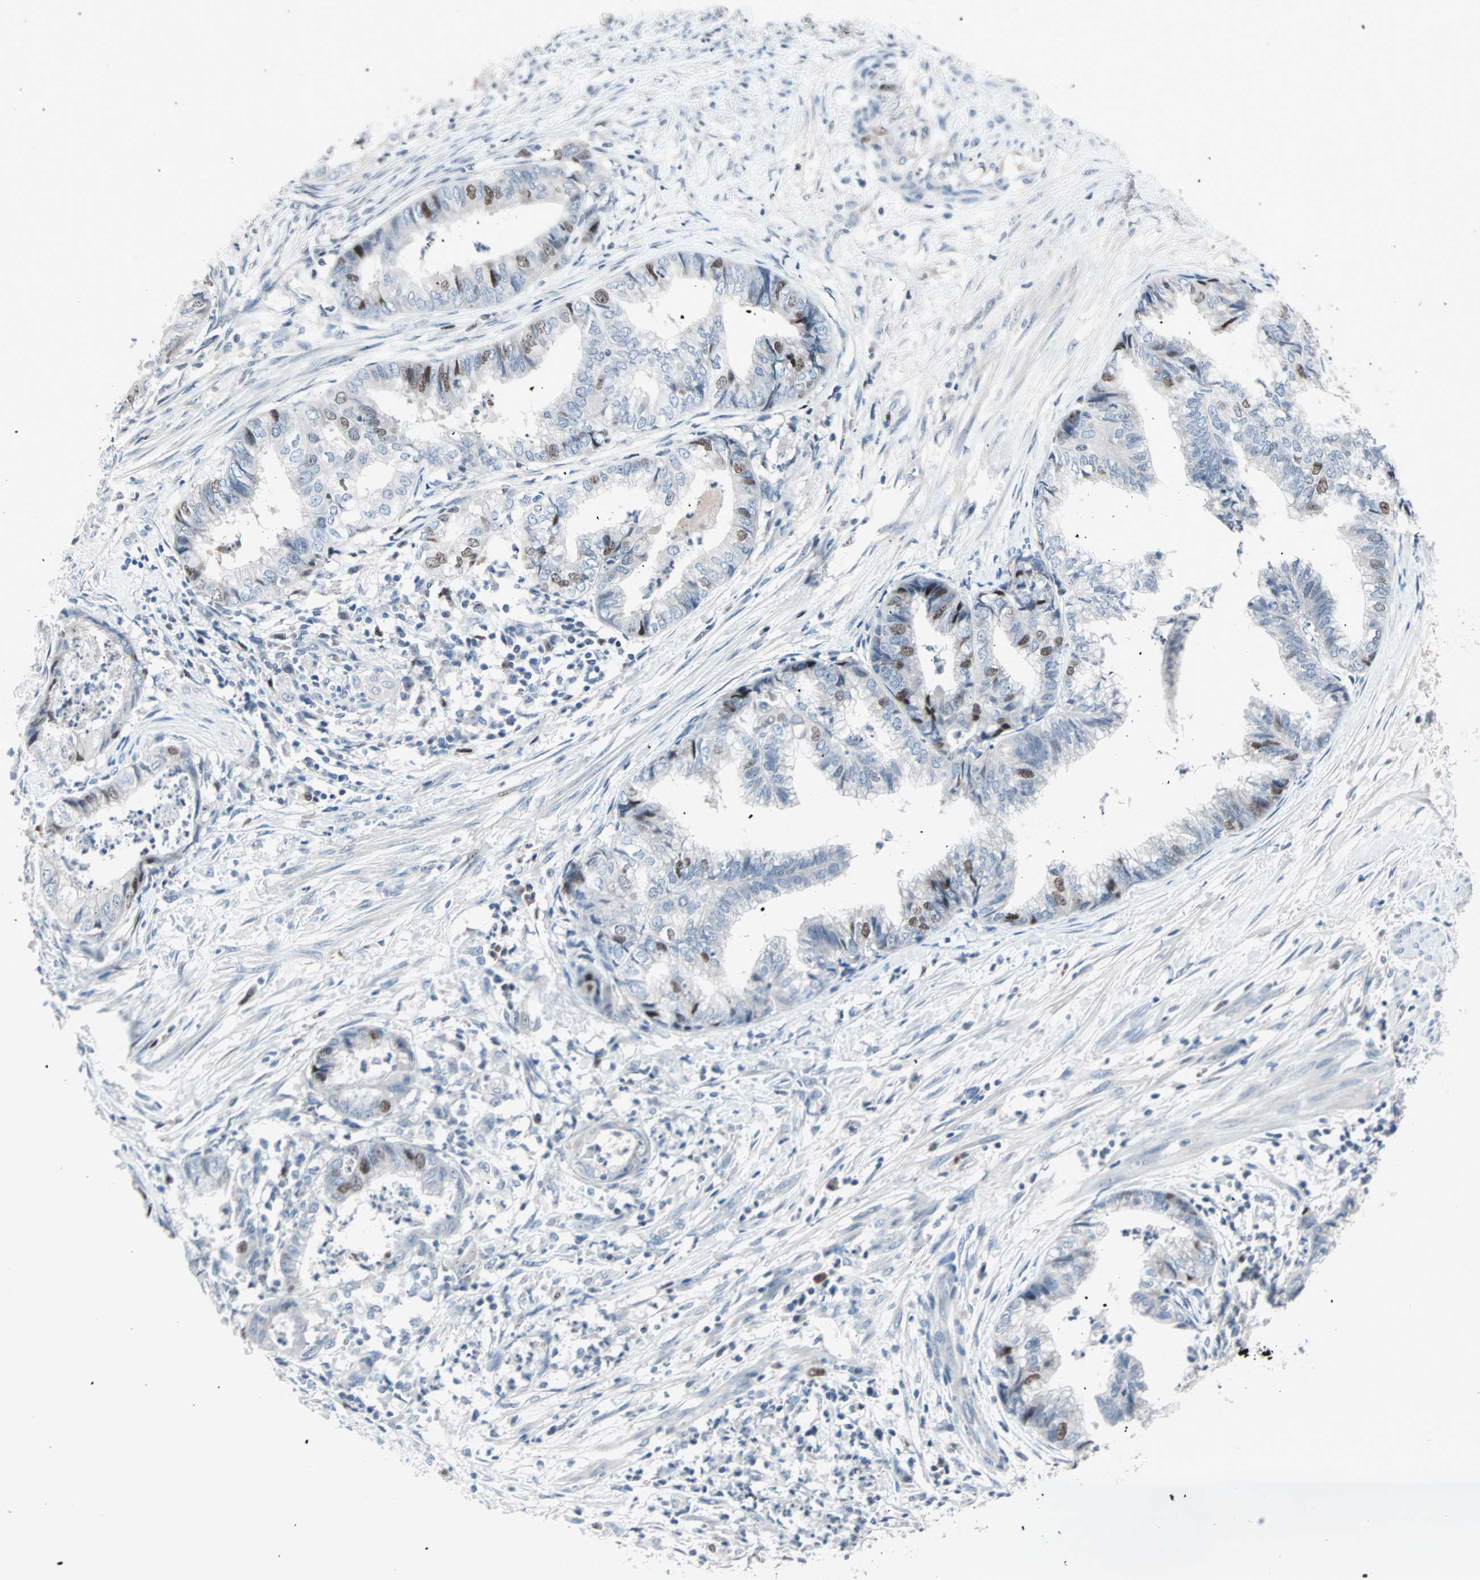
{"staining": {"intensity": "moderate", "quantity": "<25%", "location": "nuclear"}, "tissue": "endometrial cancer", "cell_type": "Tumor cells", "image_type": "cancer", "snomed": [{"axis": "morphology", "description": "Necrosis, NOS"}, {"axis": "morphology", "description": "Adenocarcinoma, NOS"}, {"axis": "topography", "description": "Endometrium"}], "caption": "Brown immunohistochemical staining in human adenocarcinoma (endometrial) shows moderate nuclear staining in about <25% of tumor cells.", "gene": "CCNE2", "patient": {"sex": "female", "age": 79}}